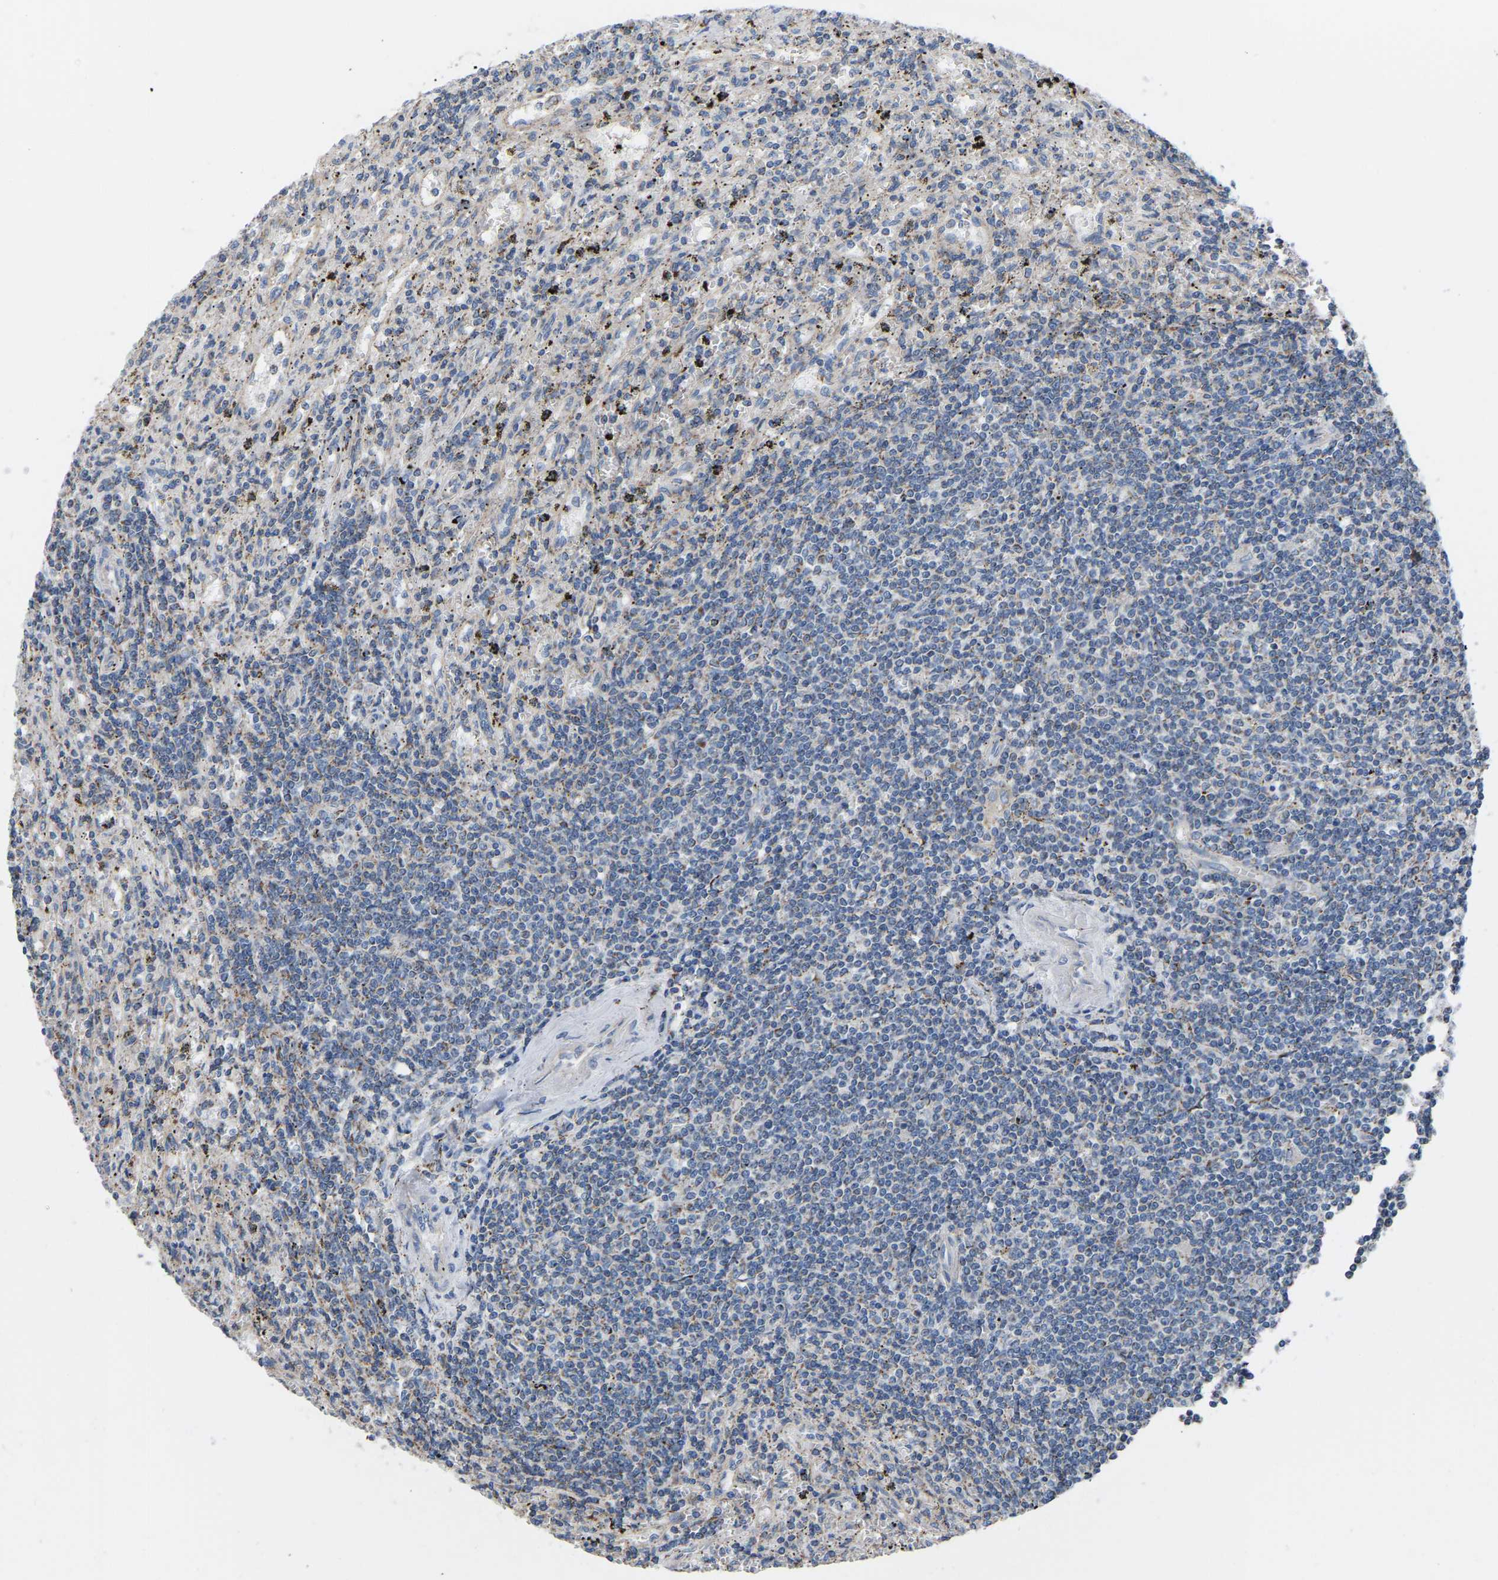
{"staining": {"intensity": "negative", "quantity": "none", "location": "none"}, "tissue": "lymphoma", "cell_type": "Tumor cells", "image_type": "cancer", "snomed": [{"axis": "morphology", "description": "Malignant lymphoma, non-Hodgkin's type, Low grade"}, {"axis": "topography", "description": "Spleen"}], "caption": "Tumor cells are negative for protein expression in human lymphoma.", "gene": "BCL10", "patient": {"sex": "male", "age": 76}}